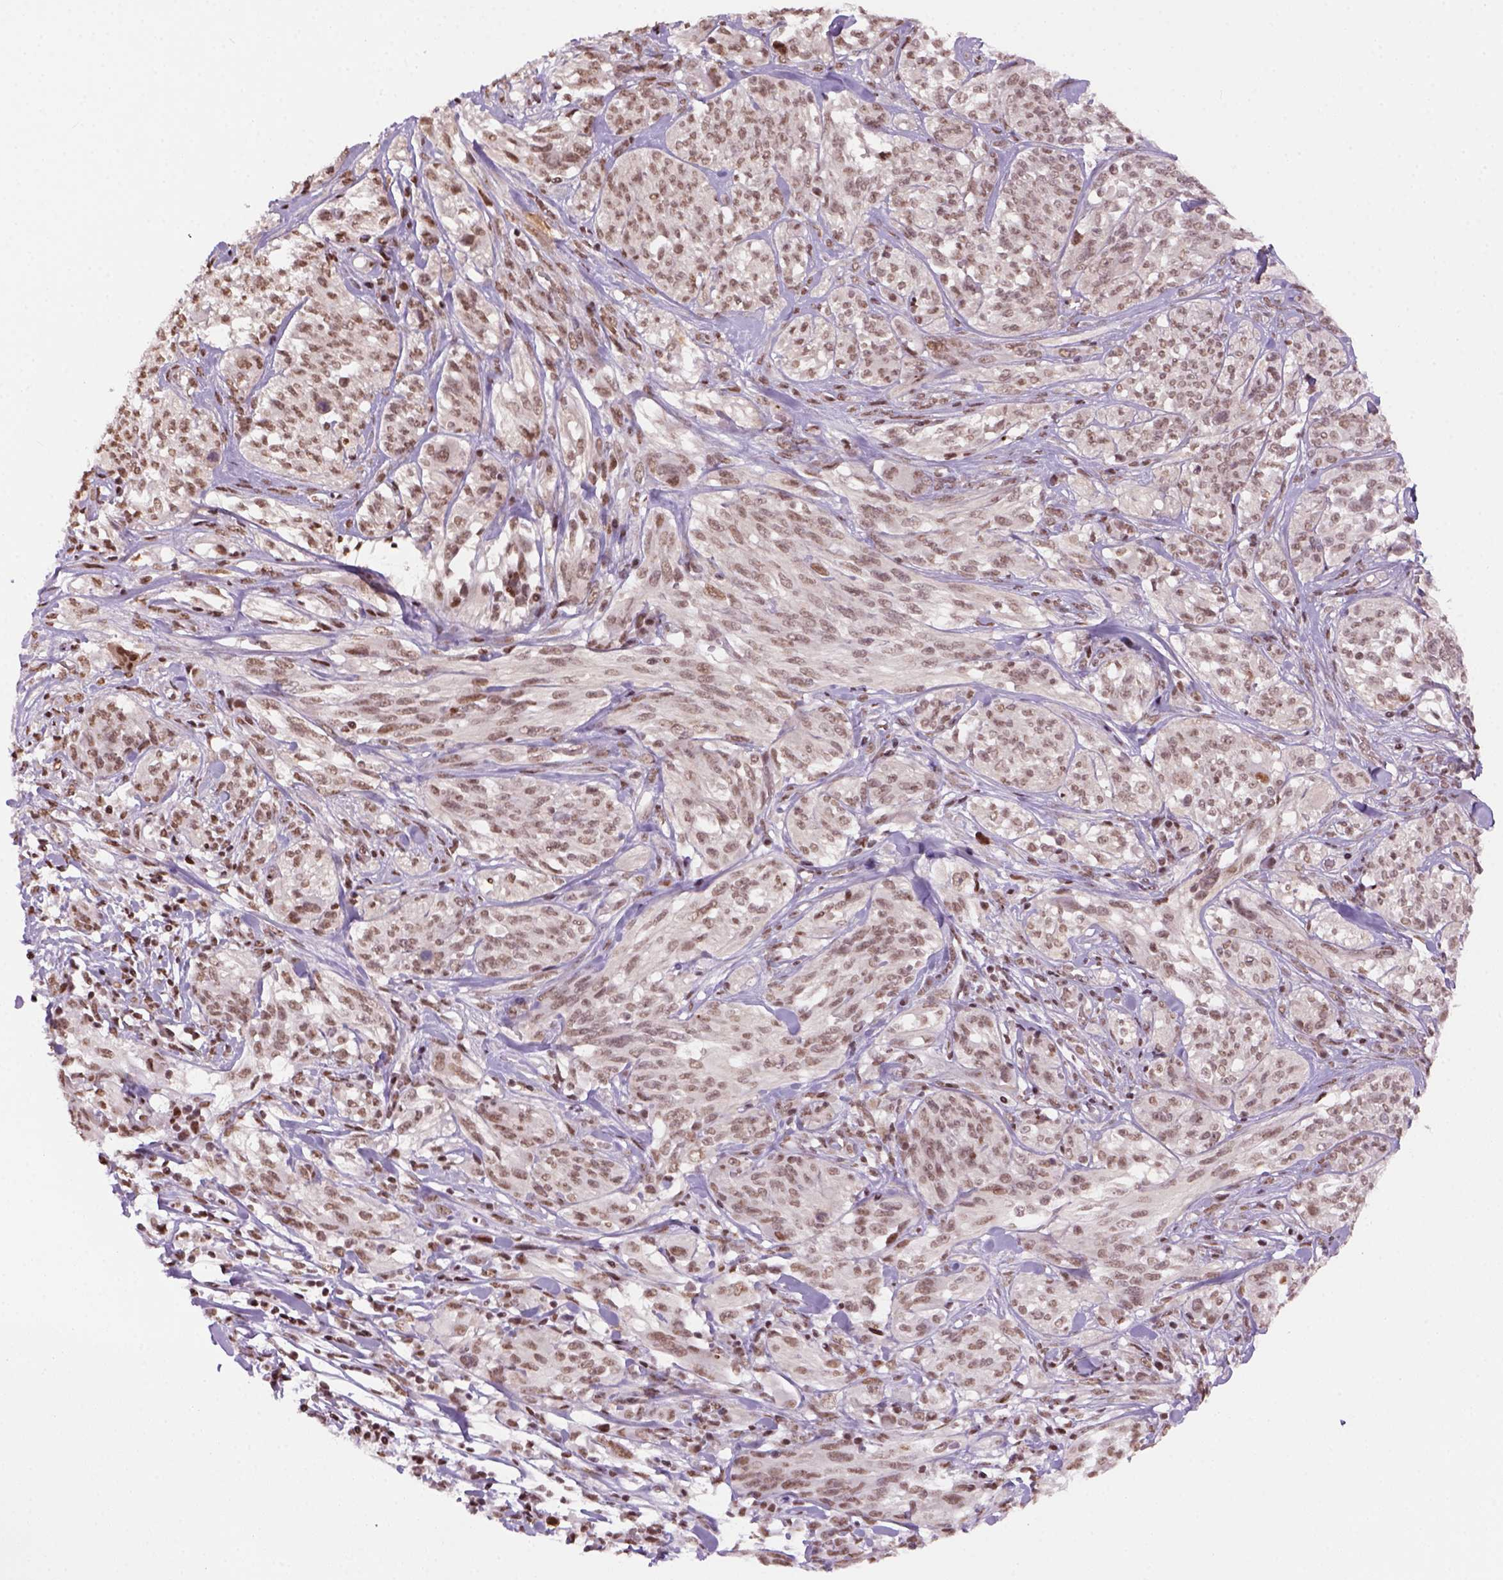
{"staining": {"intensity": "weak", "quantity": ">75%", "location": "nuclear"}, "tissue": "melanoma", "cell_type": "Tumor cells", "image_type": "cancer", "snomed": [{"axis": "morphology", "description": "Malignant melanoma, NOS"}, {"axis": "topography", "description": "Skin"}], "caption": "Weak nuclear staining for a protein is present in approximately >75% of tumor cells of malignant melanoma using immunohistochemistry.", "gene": "GOT1", "patient": {"sex": "female", "age": 91}}